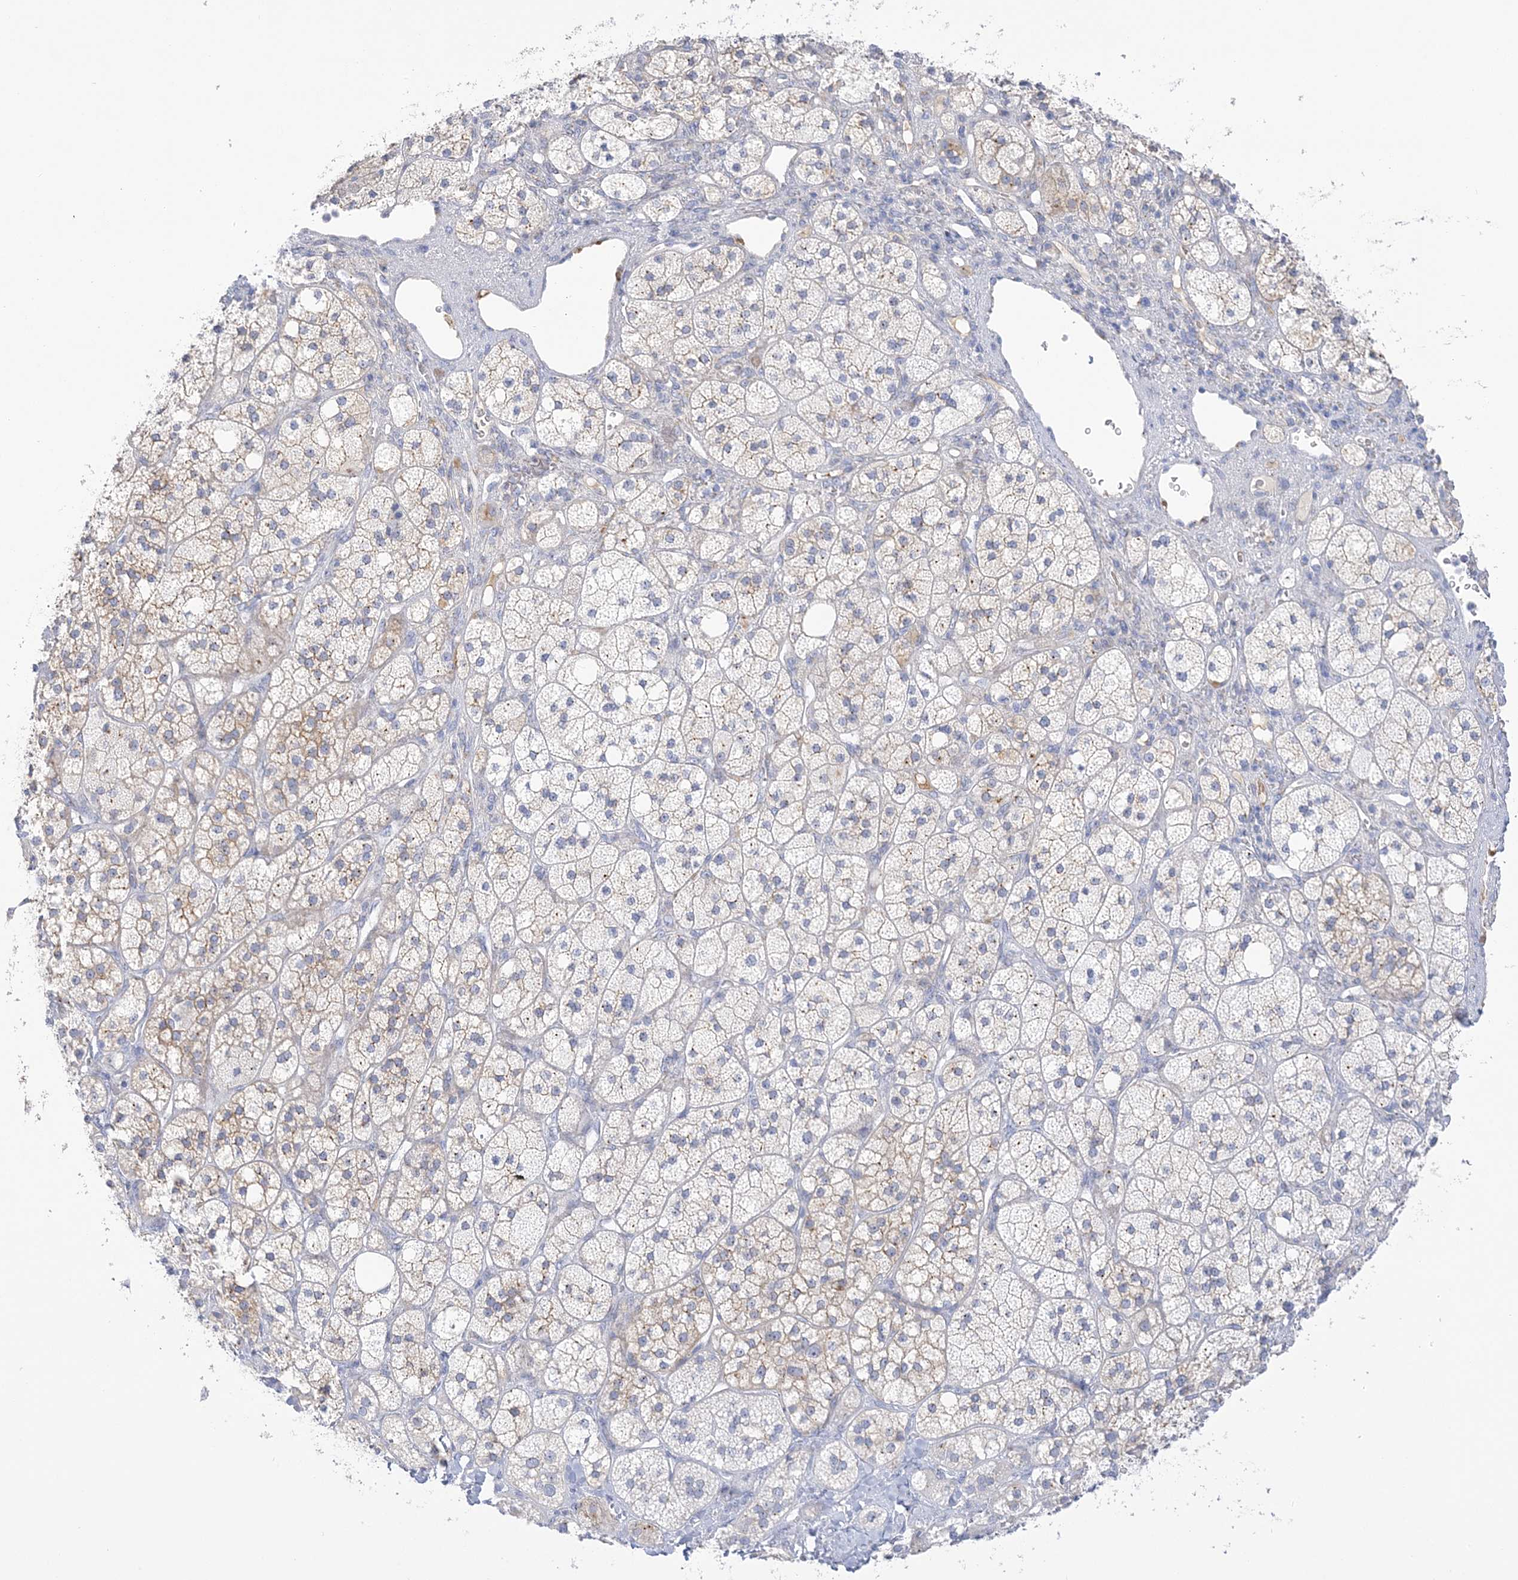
{"staining": {"intensity": "weak", "quantity": "<25%", "location": "cytoplasmic/membranous"}, "tissue": "adrenal gland", "cell_type": "Glandular cells", "image_type": "normal", "snomed": [{"axis": "morphology", "description": "Normal tissue, NOS"}, {"axis": "topography", "description": "Adrenal gland"}], "caption": "Protein analysis of unremarkable adrenal gland shows no significant expression in glandular cells. (DAB immunohistochemistry with hematoxylin counter stain).", "gene": "SEMA3D", "patient": {"sex": "male", "age": 61}}